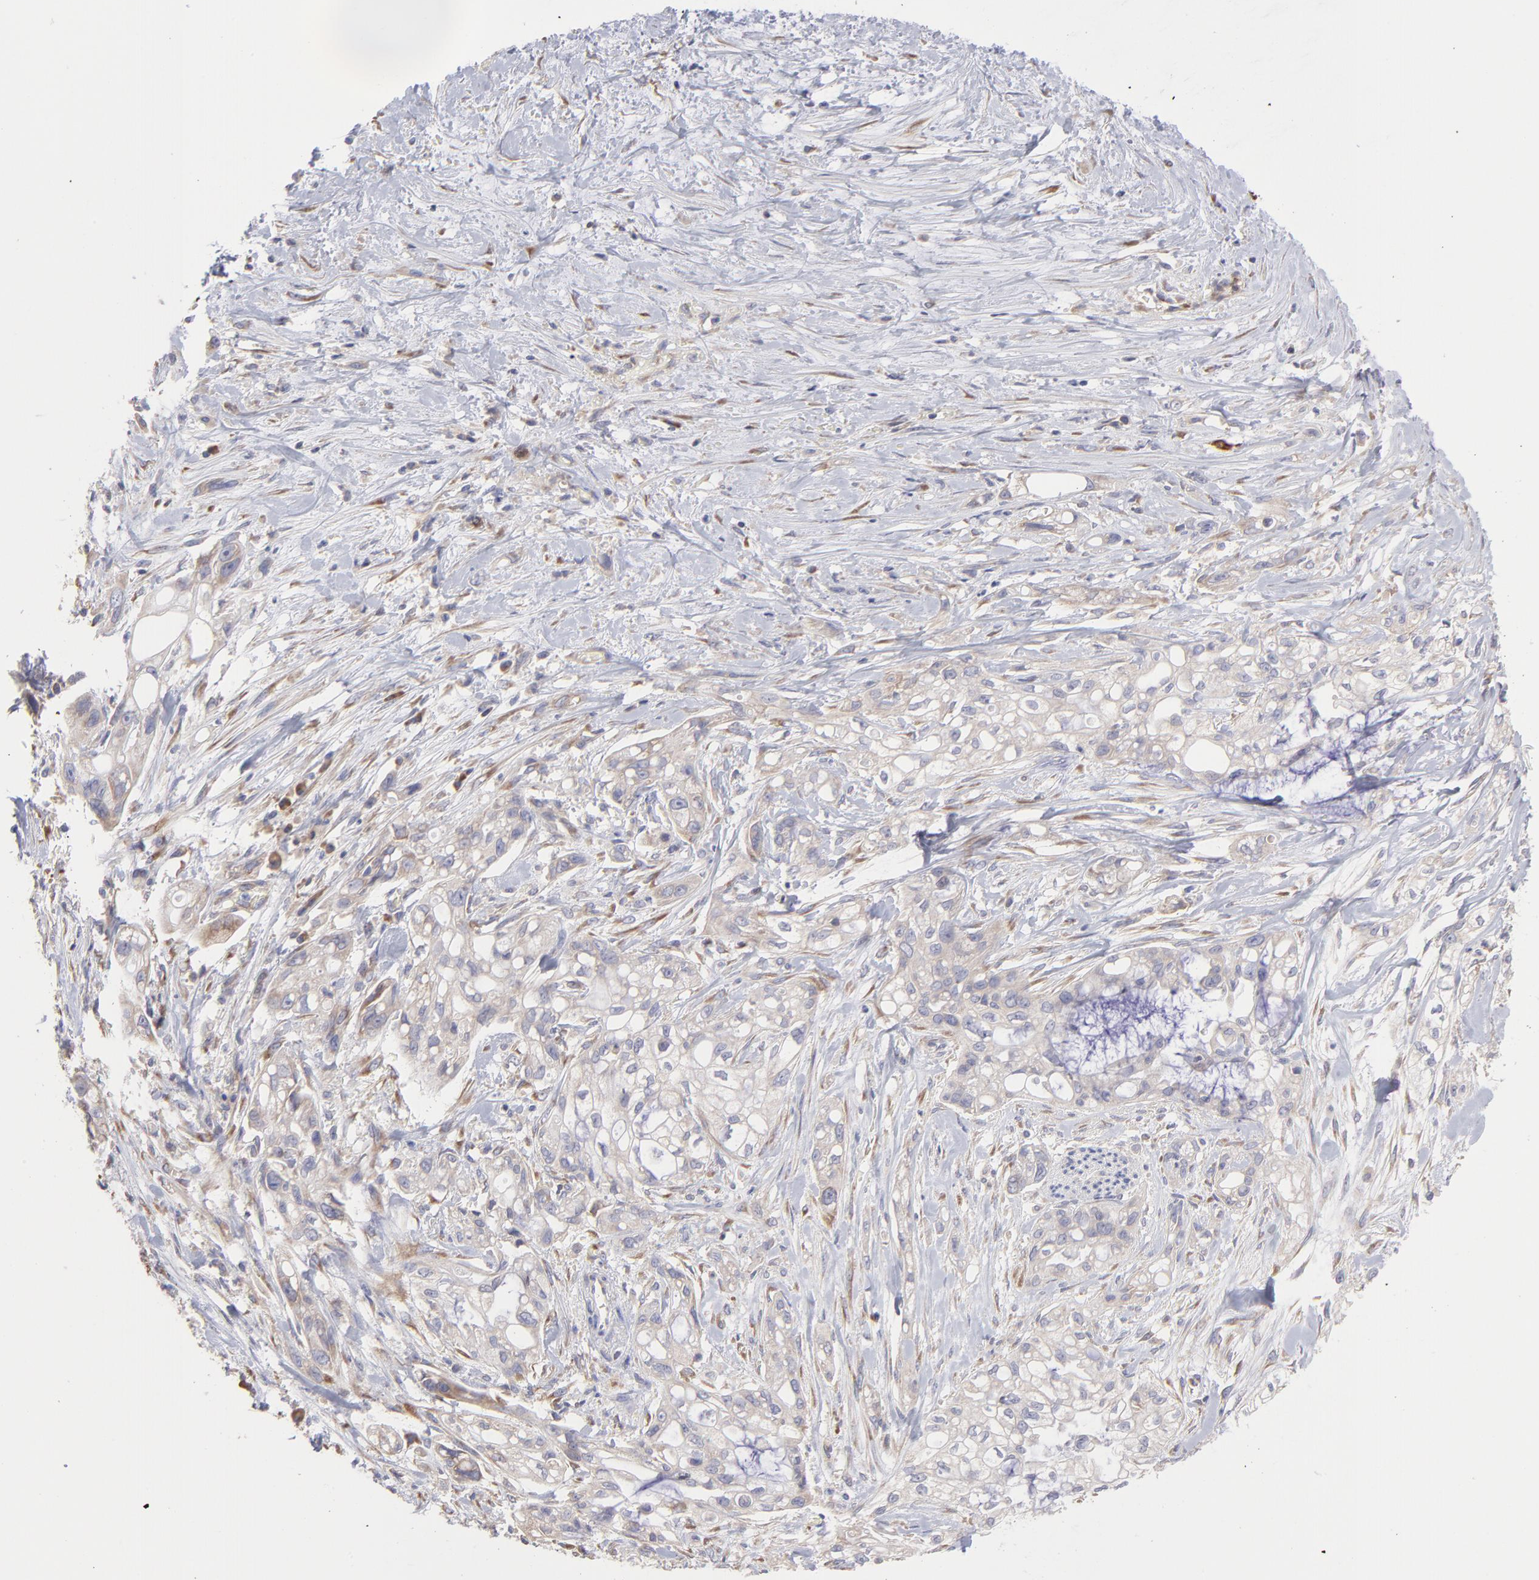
{"staining": {"intensity": "negative", "quantity": "none", "location": "none"}, "tissue": "pancreatic cancer", "cell_type": "Tumor cells", "image_type": "cancer", "snomed": [{"axis": "morphology", "description": "Normal tissue, NOS"}, {"axis": "topography", "description": "Pancreas"}], "caption": "This is an IHC photomicrograph of human pancreatic cancer. There is no expression in tumor cells.", "gene": "RPLP0", "patient": {"sex": "male", "age": 42}}